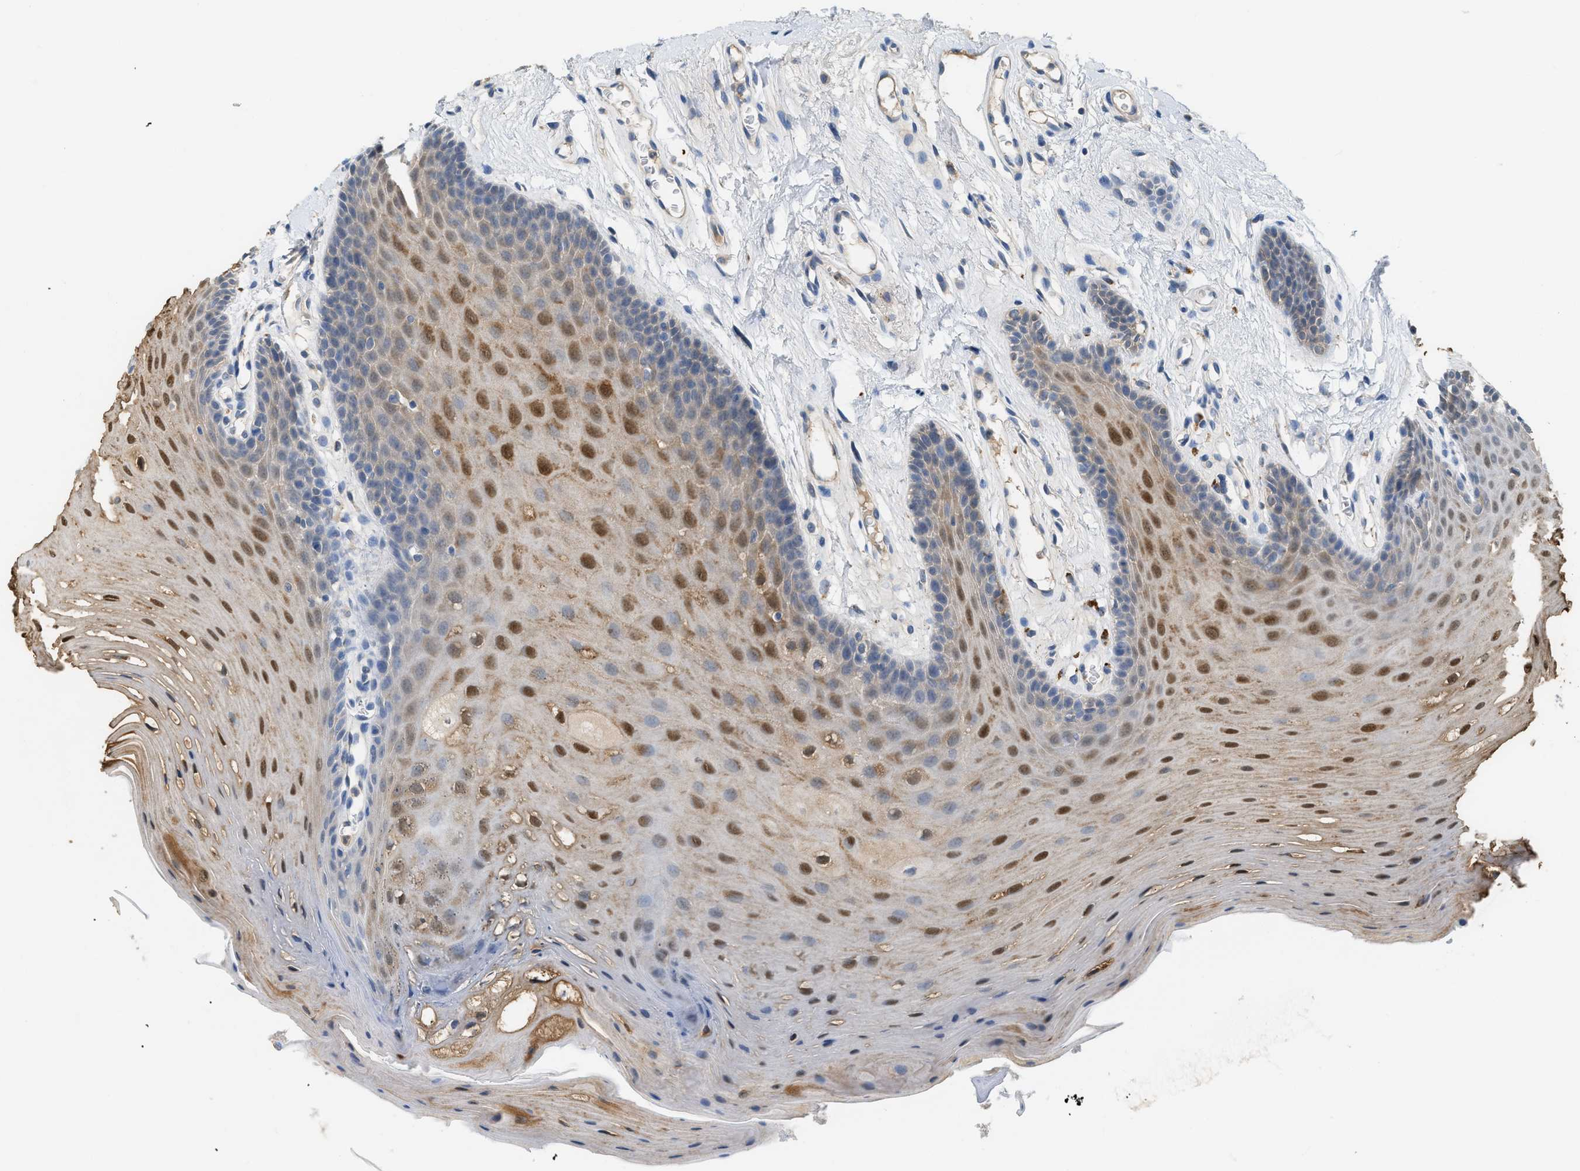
{"staining": {"intensity": "moderate", "quantity": "25%-75%", "location": "cytoplasmic/membranous,nuclear"}, "tissue": "oral mucosa", "cell_type": "Squamous epithelial cells", "image_type": "normal", "snomed": [{"axis": "morphology", "description": "Normal tissue, NOS"}, {"axis": "morphology", "description": "Squamous cell carcinoma, NOS"}, {"axis": "topography", "description": "Oral tissue"}, {"axis": "topography", "description": "Head-Neck"}], "caption": "Oral mucosa stained with DAB IHC shows medium levels of moderate cytoplasmic/membranous,nuclear expression in approximately 25%-75% of squamous epithelial cells. (DAB (3,3'-diaminobenzidine) IHC with brightfield microscopy, high magnification).", "gene": "CSTB", "patient": {"sex": "male", "age": 71}}